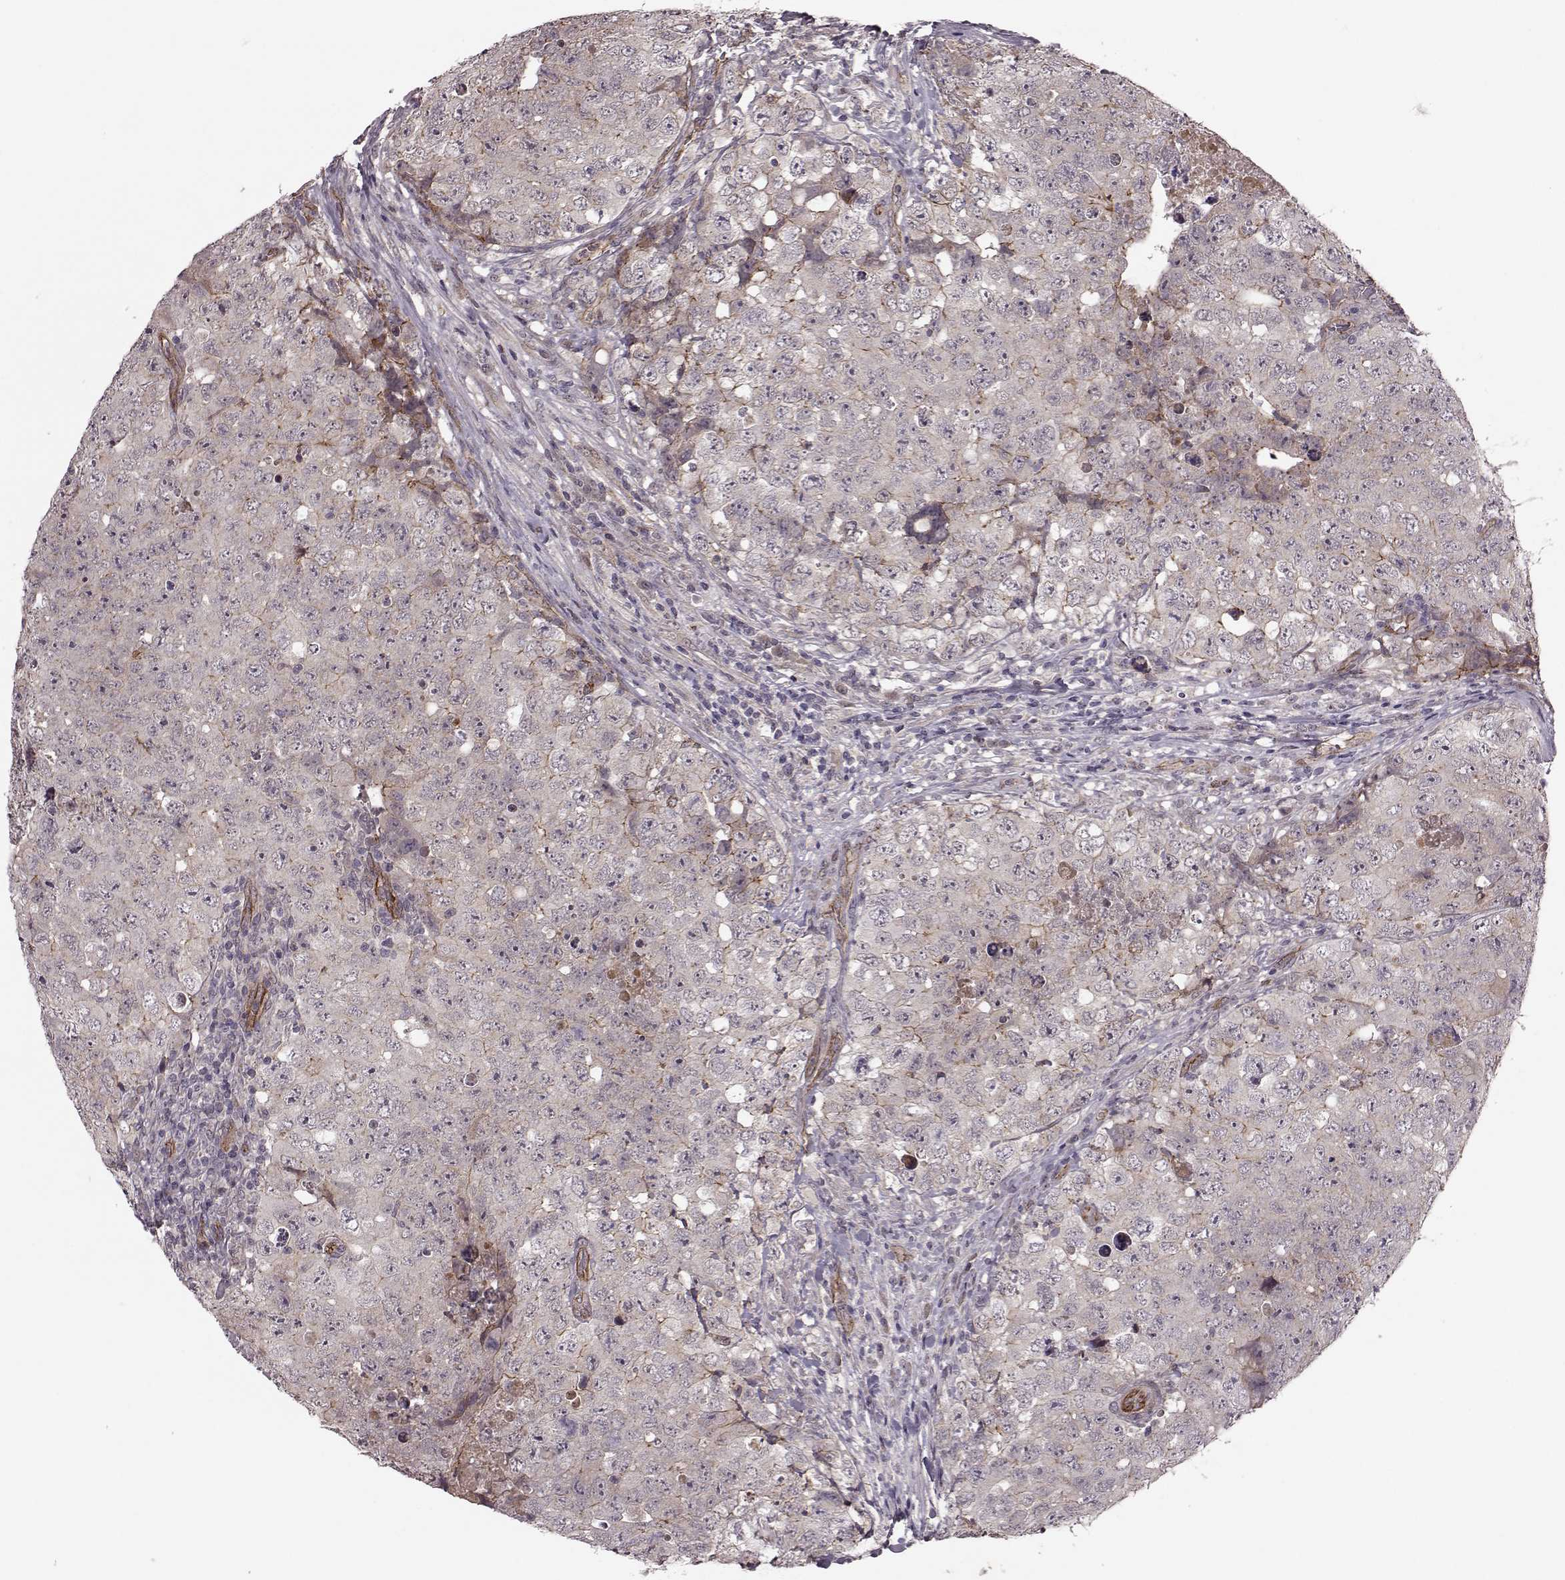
{"staining": {"intensity": "moderate", "quantity": "<25%", "location": "cytoplasmic/membranous"}, "tissue": "testis cancer", "cell_type": "Tumor cells", "image_type": "cancer", "snomed": [{"axis": "morphology", "description": "Seminoma, NOS"}, {"axis": "topography", "description": "Testis"}], "caption": "A brown stain shows moderate cytoplasmic/membranous staining of a protein in human seminoma (testis) tumor cells.", "gene": "SYNPO", "patient": {"sex": "male", "age": 34}}